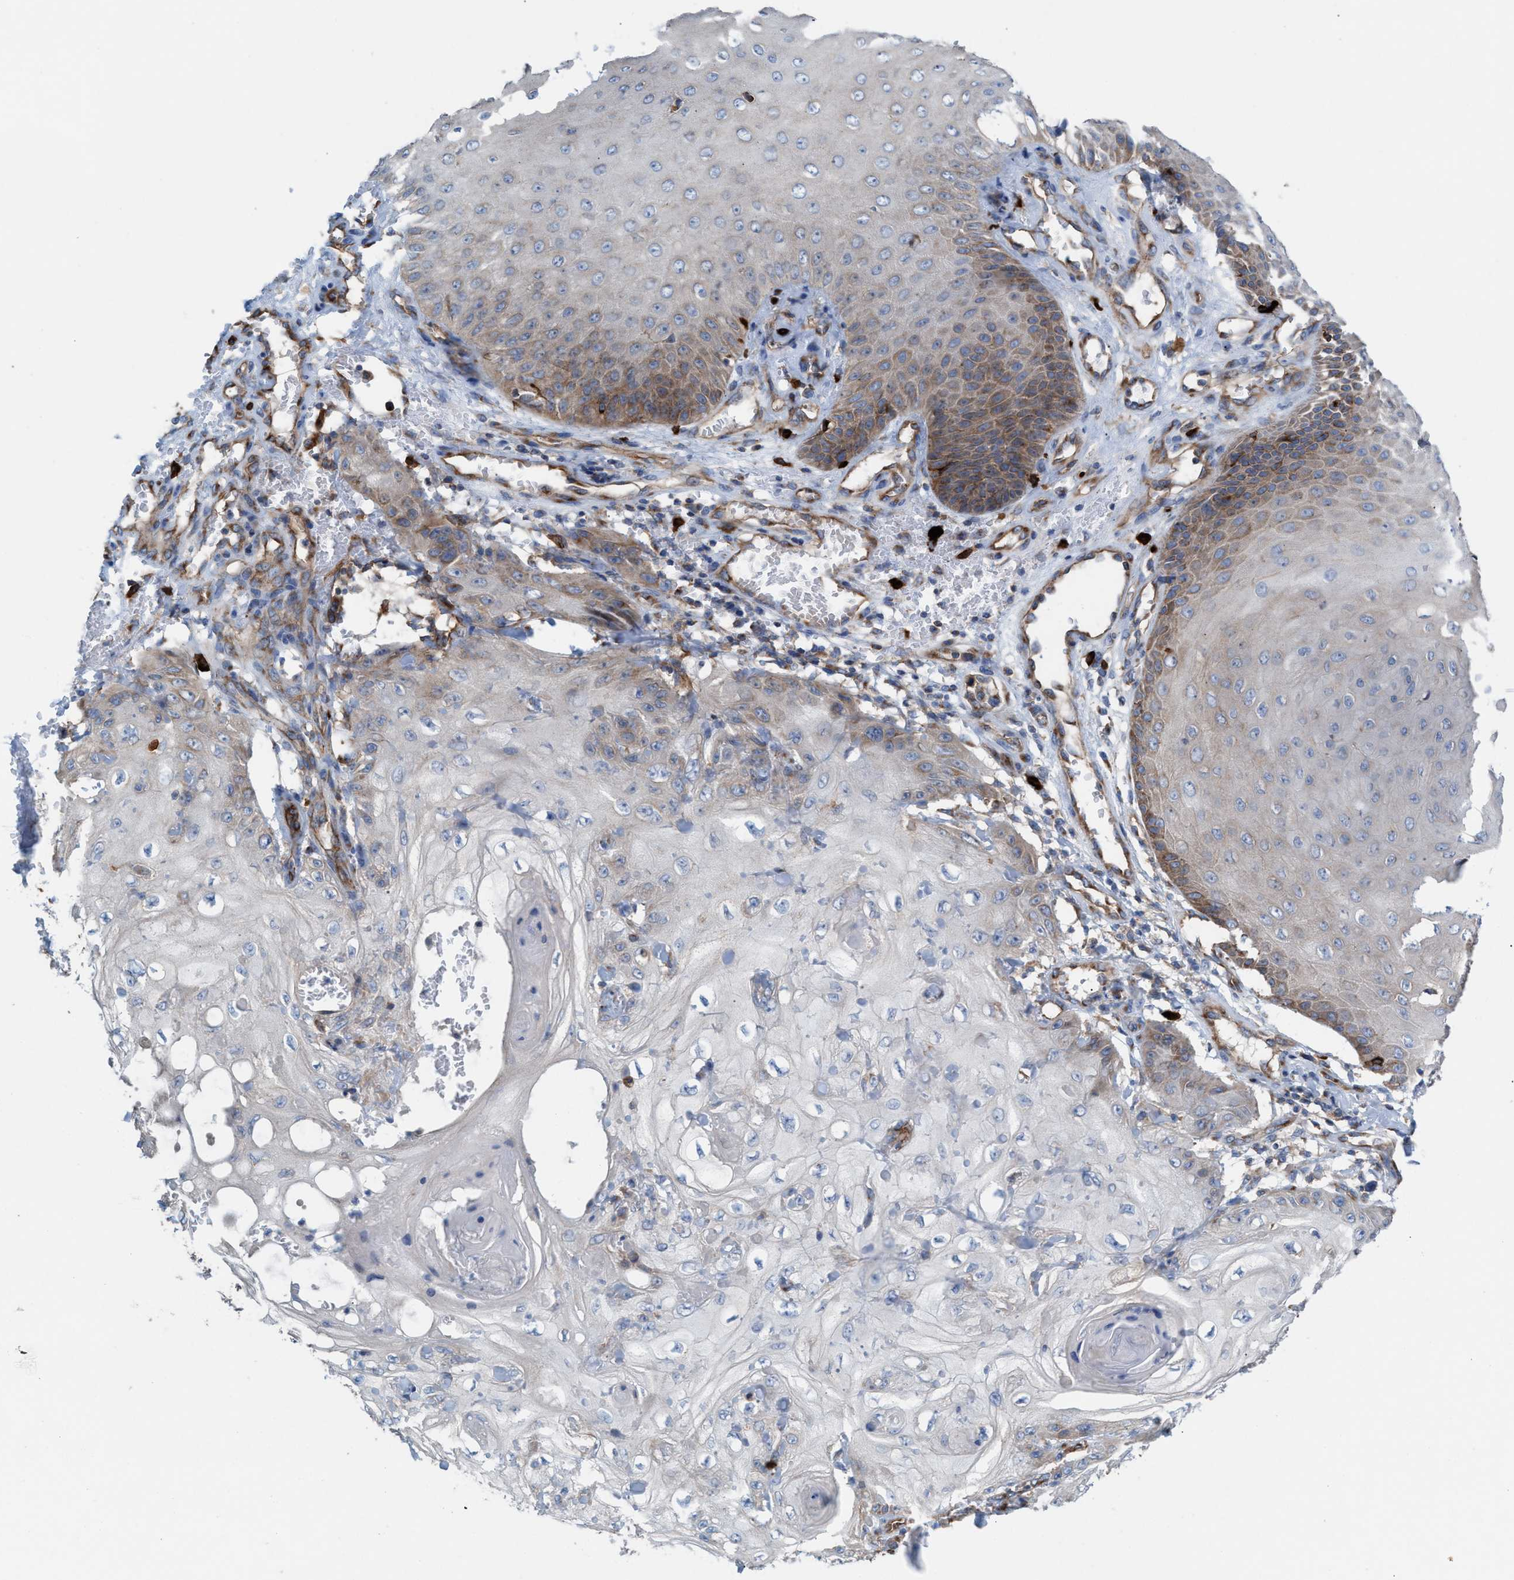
{"staining": {"intensity": "weak", "quantity": "<25%", "location": "cytoplasmic/membranous"}, "tissue": "skin cancer", "cell_type": "Tumor cells", "image_type": "cancer", "snomed": [{"axis": "morphology", "description": "Squamous cell carcinoma, NOS"}, {"axis": "topography", "description": "Skin"}], "caption": "Tumor cells are negative for protein expression in human skin cancer (squamous cell carcinoma).", "gene": "NYAP1", "patient": {"sex": "male", "age": 74}}